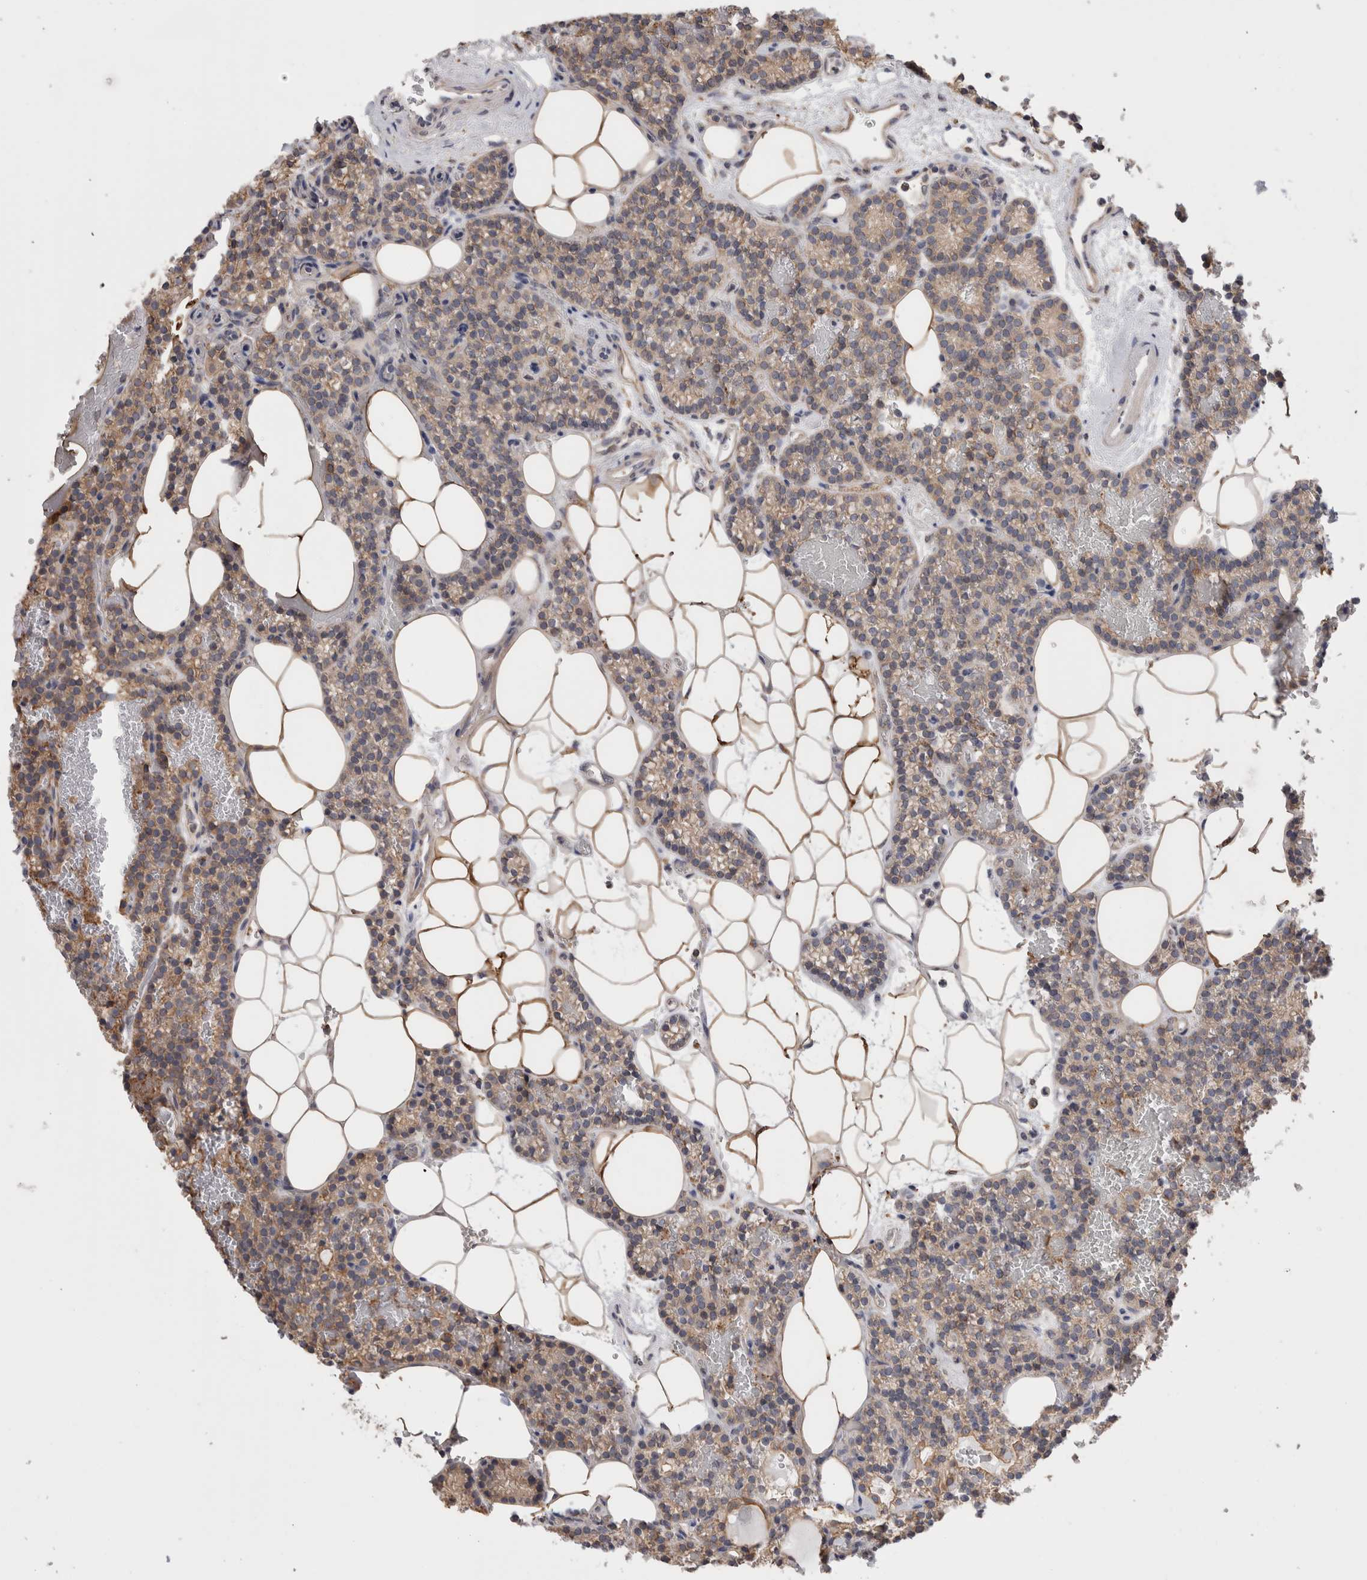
{"staining": {"intensity": "weak", "quantity": "25%-75%", "location": "cytoplasmic/membranous"}, "tissue": "parathyroid gland", "cell_type": "Glandular cells", "image_type": "normal", "snomed": [{"axis": "morphology", "description": "Normal tissue, NOS"}, {"axis": "topography", "description": "Parathyroid gland"}], "caption": "IHC photomicrograph of benign parathyroid gland: parathyroid gland stained using immunohistochemistry (IHC) displays low levels of weak protein expression localized specifically in the cytoplasmic/membranous of glandular cells, appearing as a cytoplasmic/membranous brown color.", "gene": "SMAP2", "patient": {"sex": "male", "age": 58}}